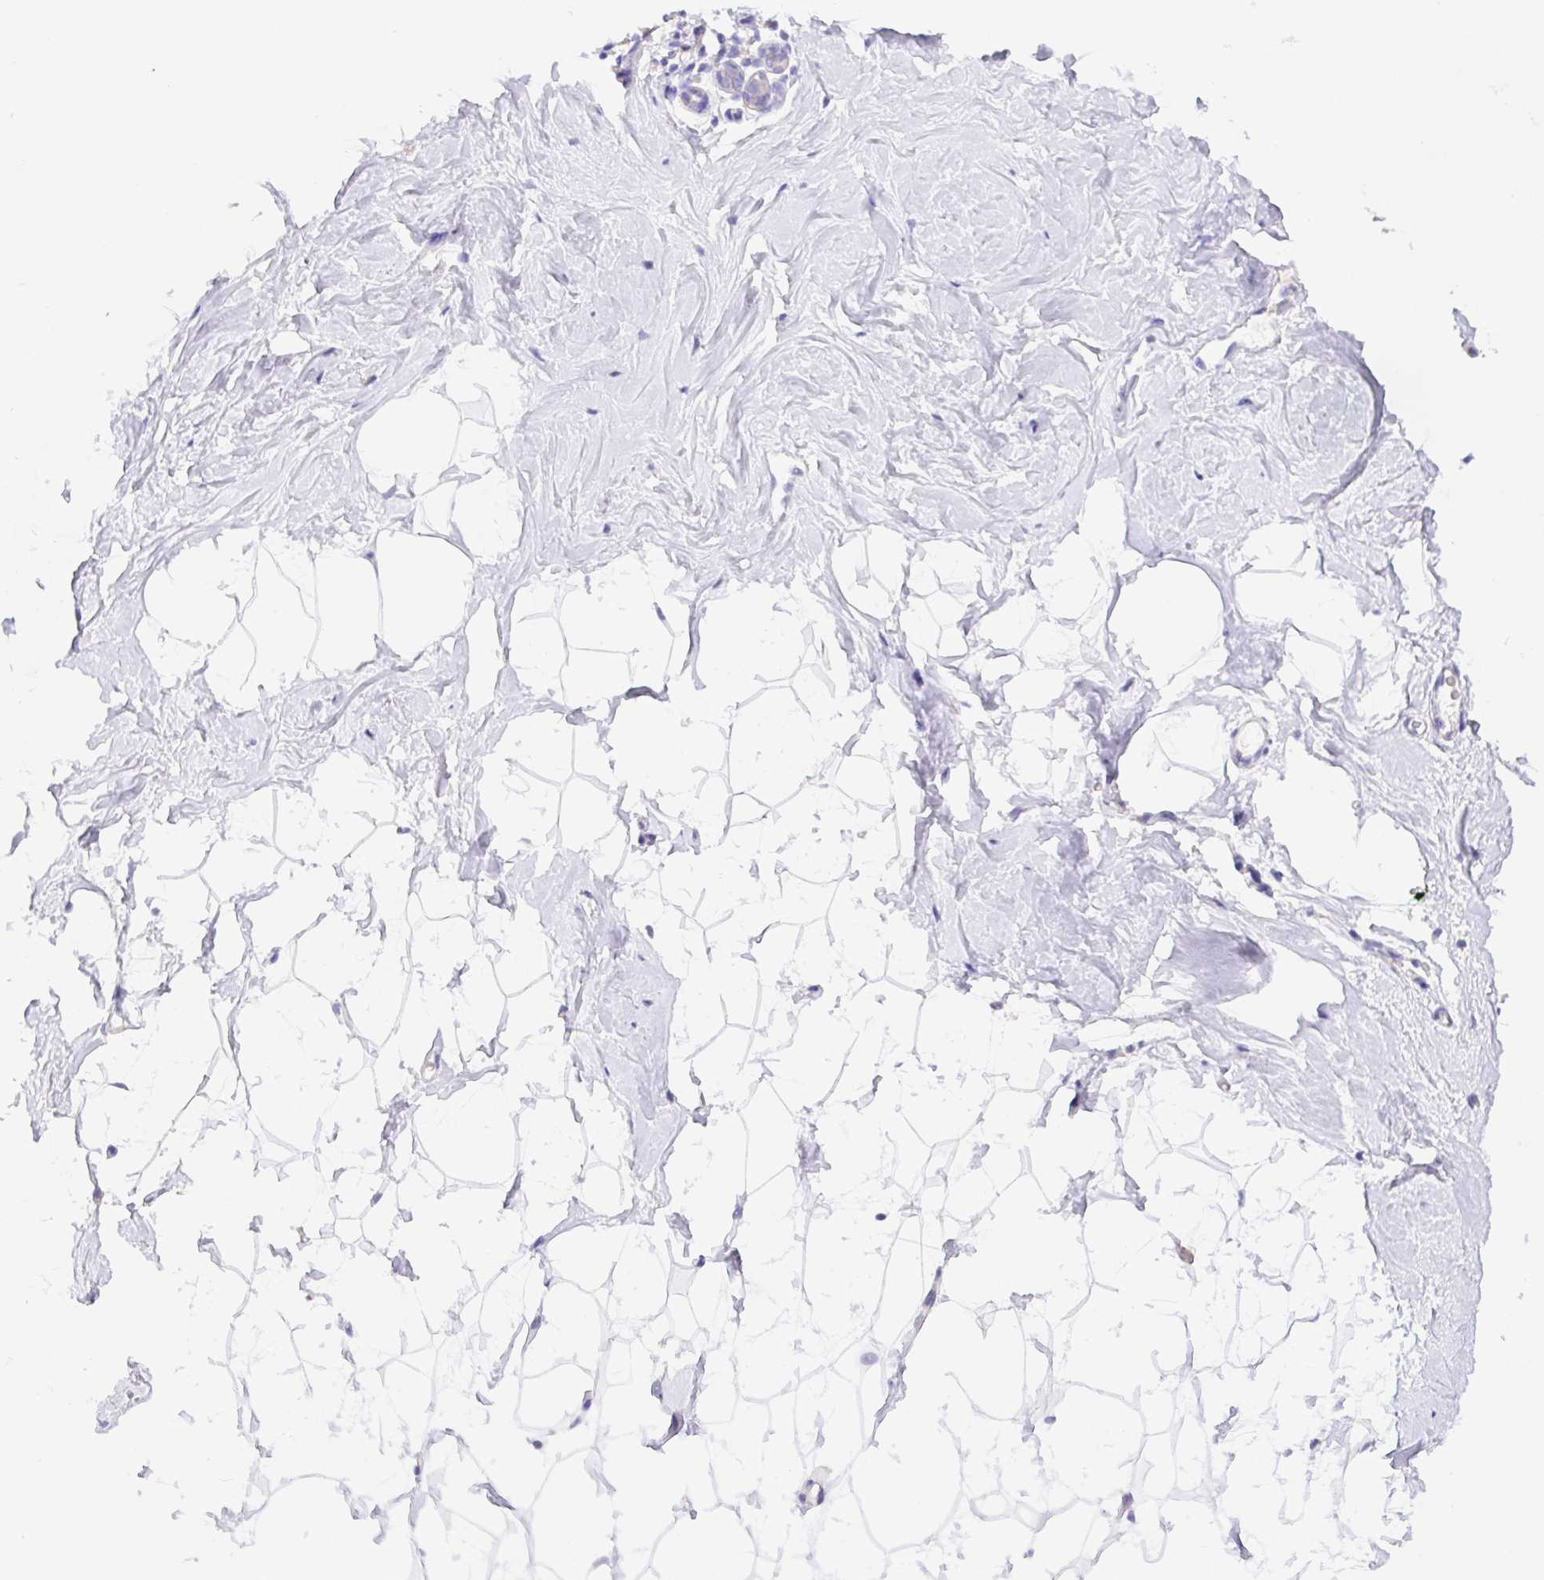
{"staining": {"intensity": "negative", "quantity": "none", "location": "none"}, "tissue": "breast", "cell_type": "Adipocytes", "image_type": "normal", "snomed": [{"axis": "morphology", "description": "Normal tissue, NOS"}, {"axis": "topography", "description": "Breast"}], "caption": "Immunohistochemical staining of normal human breast exhibits no significant positivity in adipocytes.", "gene": "FKBP6", "patient": {"sex": "female", "age": 32}}